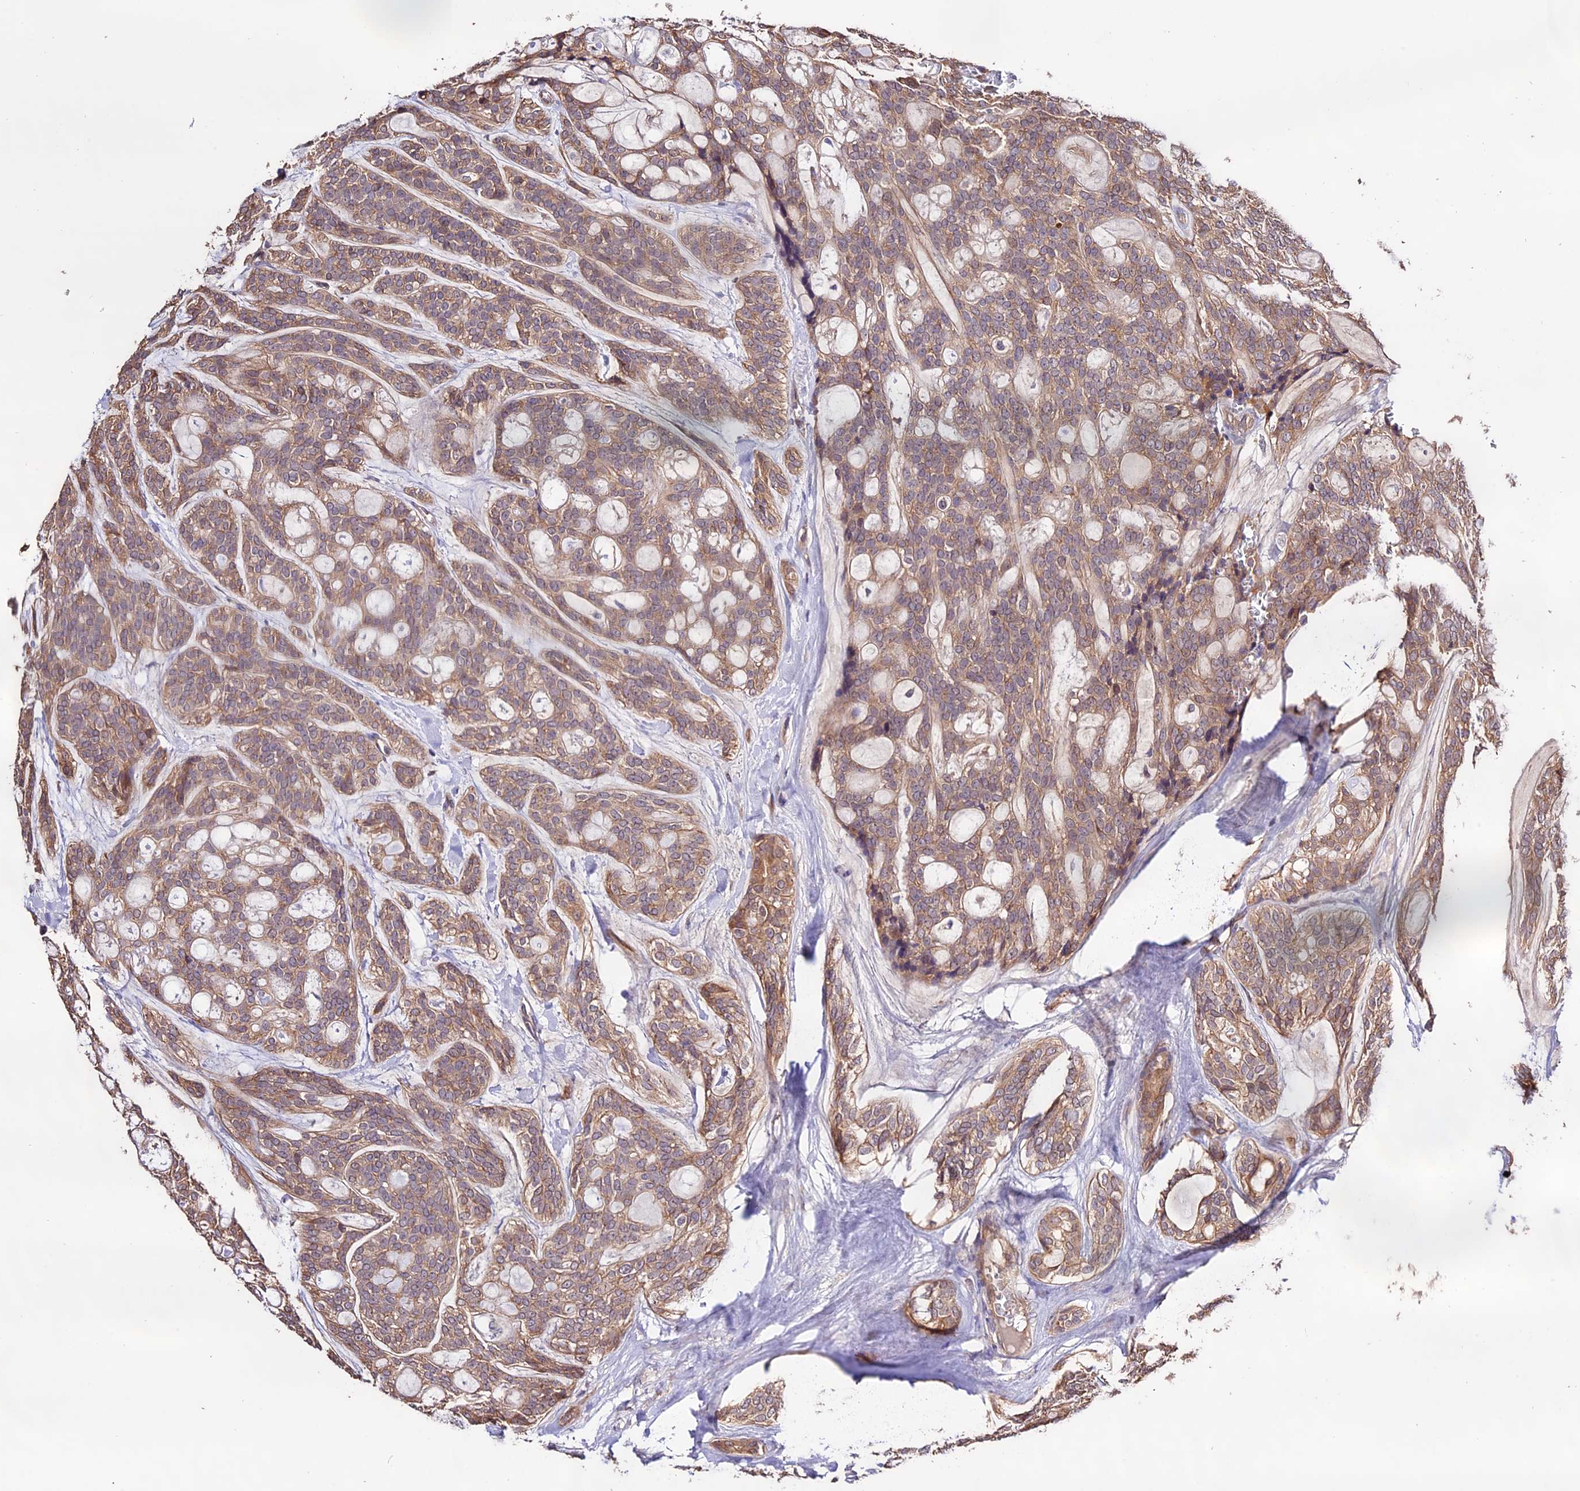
{"staining": {"intensity": "weak", "quantity": ">75%", "location": "cytoplasmic/membranous"}, "tissue": "head and neck cancer", "cell_type": "Tumor cells", "image_type": "cancer", "snomed": [{"axis": "morphology", "description": "Adenocarcinoma, NOS"}, {"axis": "topography", "description": "Head-Neck"}], "caption": "Tumor cells demonstrate low levels of weak cytoplasmic/membranous expression in approximately >75% of cells in head and neck cancer (adenocarcinoma).", "gene": "CES3", "patient": {"sex": "male", "age": 66}}